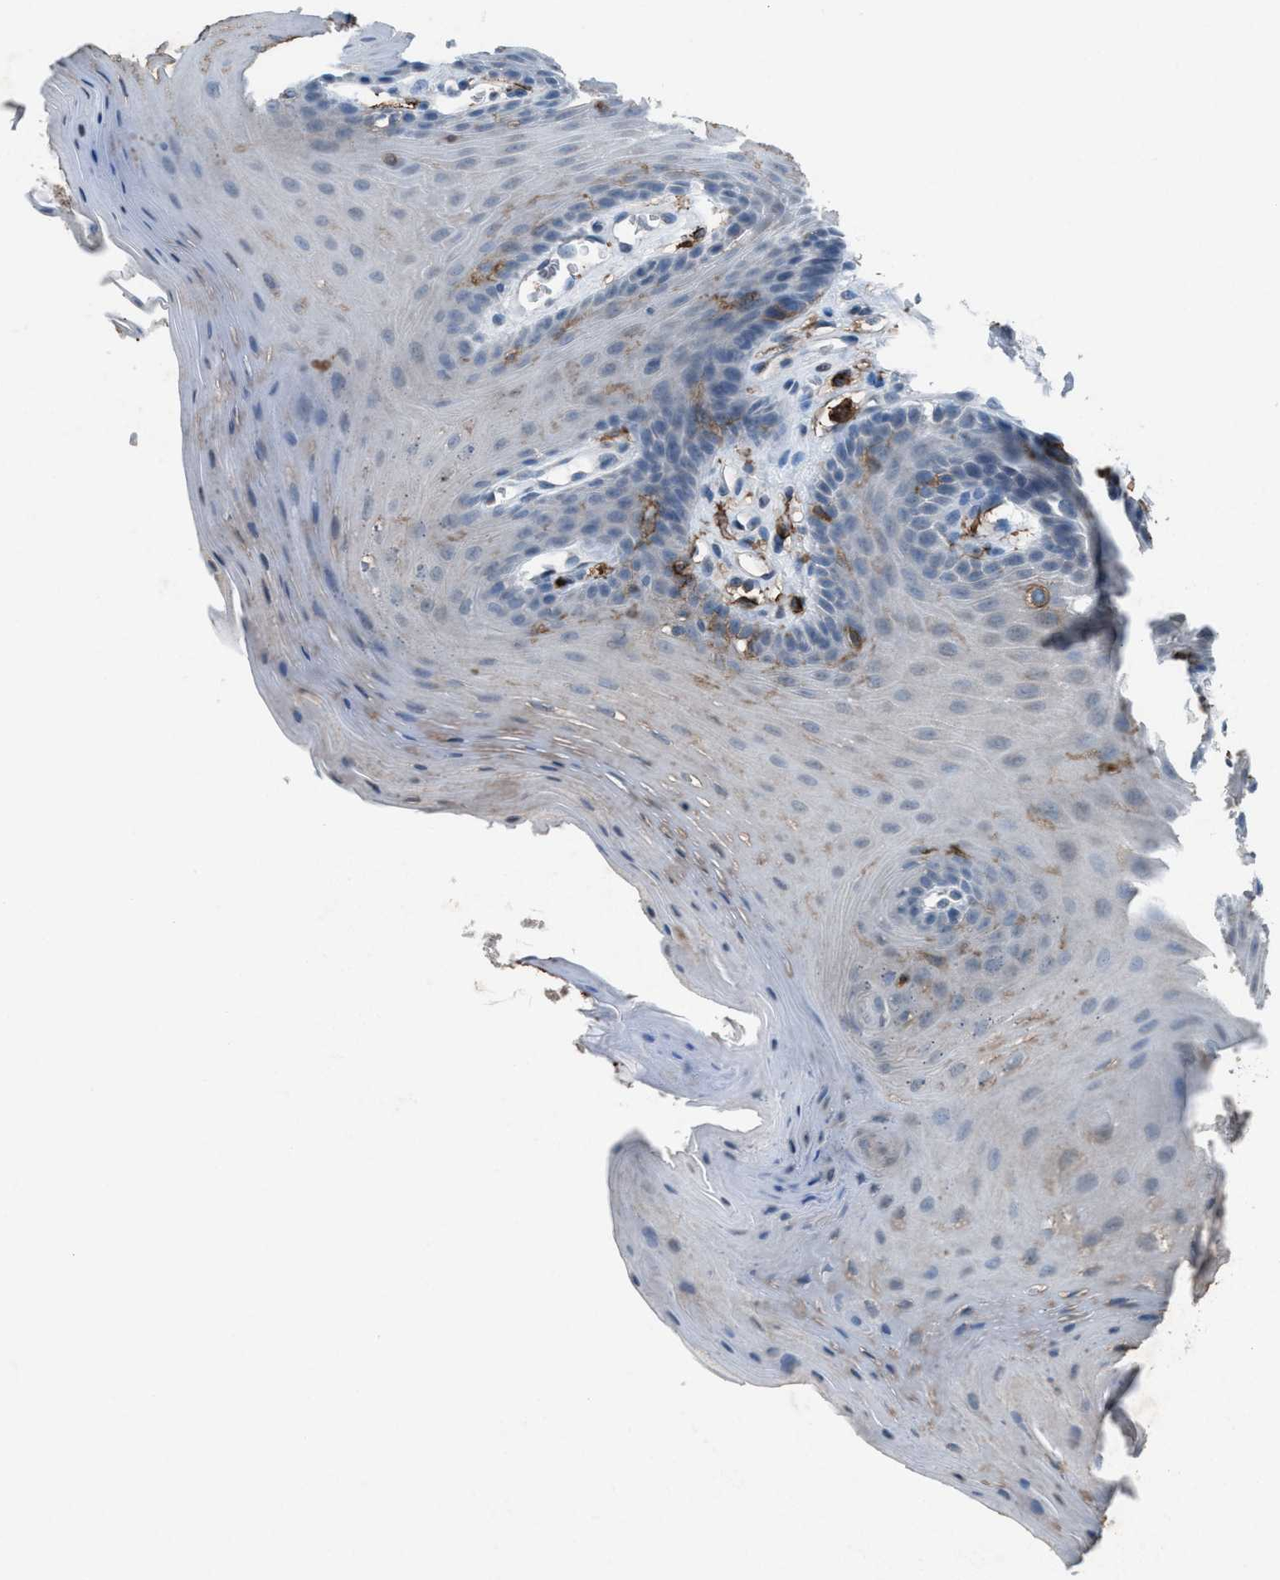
{"staining": {"intensity": "negative", "quantity": "none", "location": "none"}, "tissue": "oral mucosa", "cell_type": "Squamous epithelial cells", "image_type": "normal", "snomed": [{"axis": "morphology", "description": "Normal tissue, NOS"}, {"axis": "morphology", "description": "Squamous cell carcinoma, NOS"}, {"axis": "topography", "description": "Oral tissue"}, {"axis": "topography", "description": "Head-Neck"}], "caption": "DAB immunohistochemical staining of unremarkable oral mucosa displays no significant staining in squamous epithelial cells.", "gene": "FCER1G", "patient": {"sex": "male", "age": 71}}